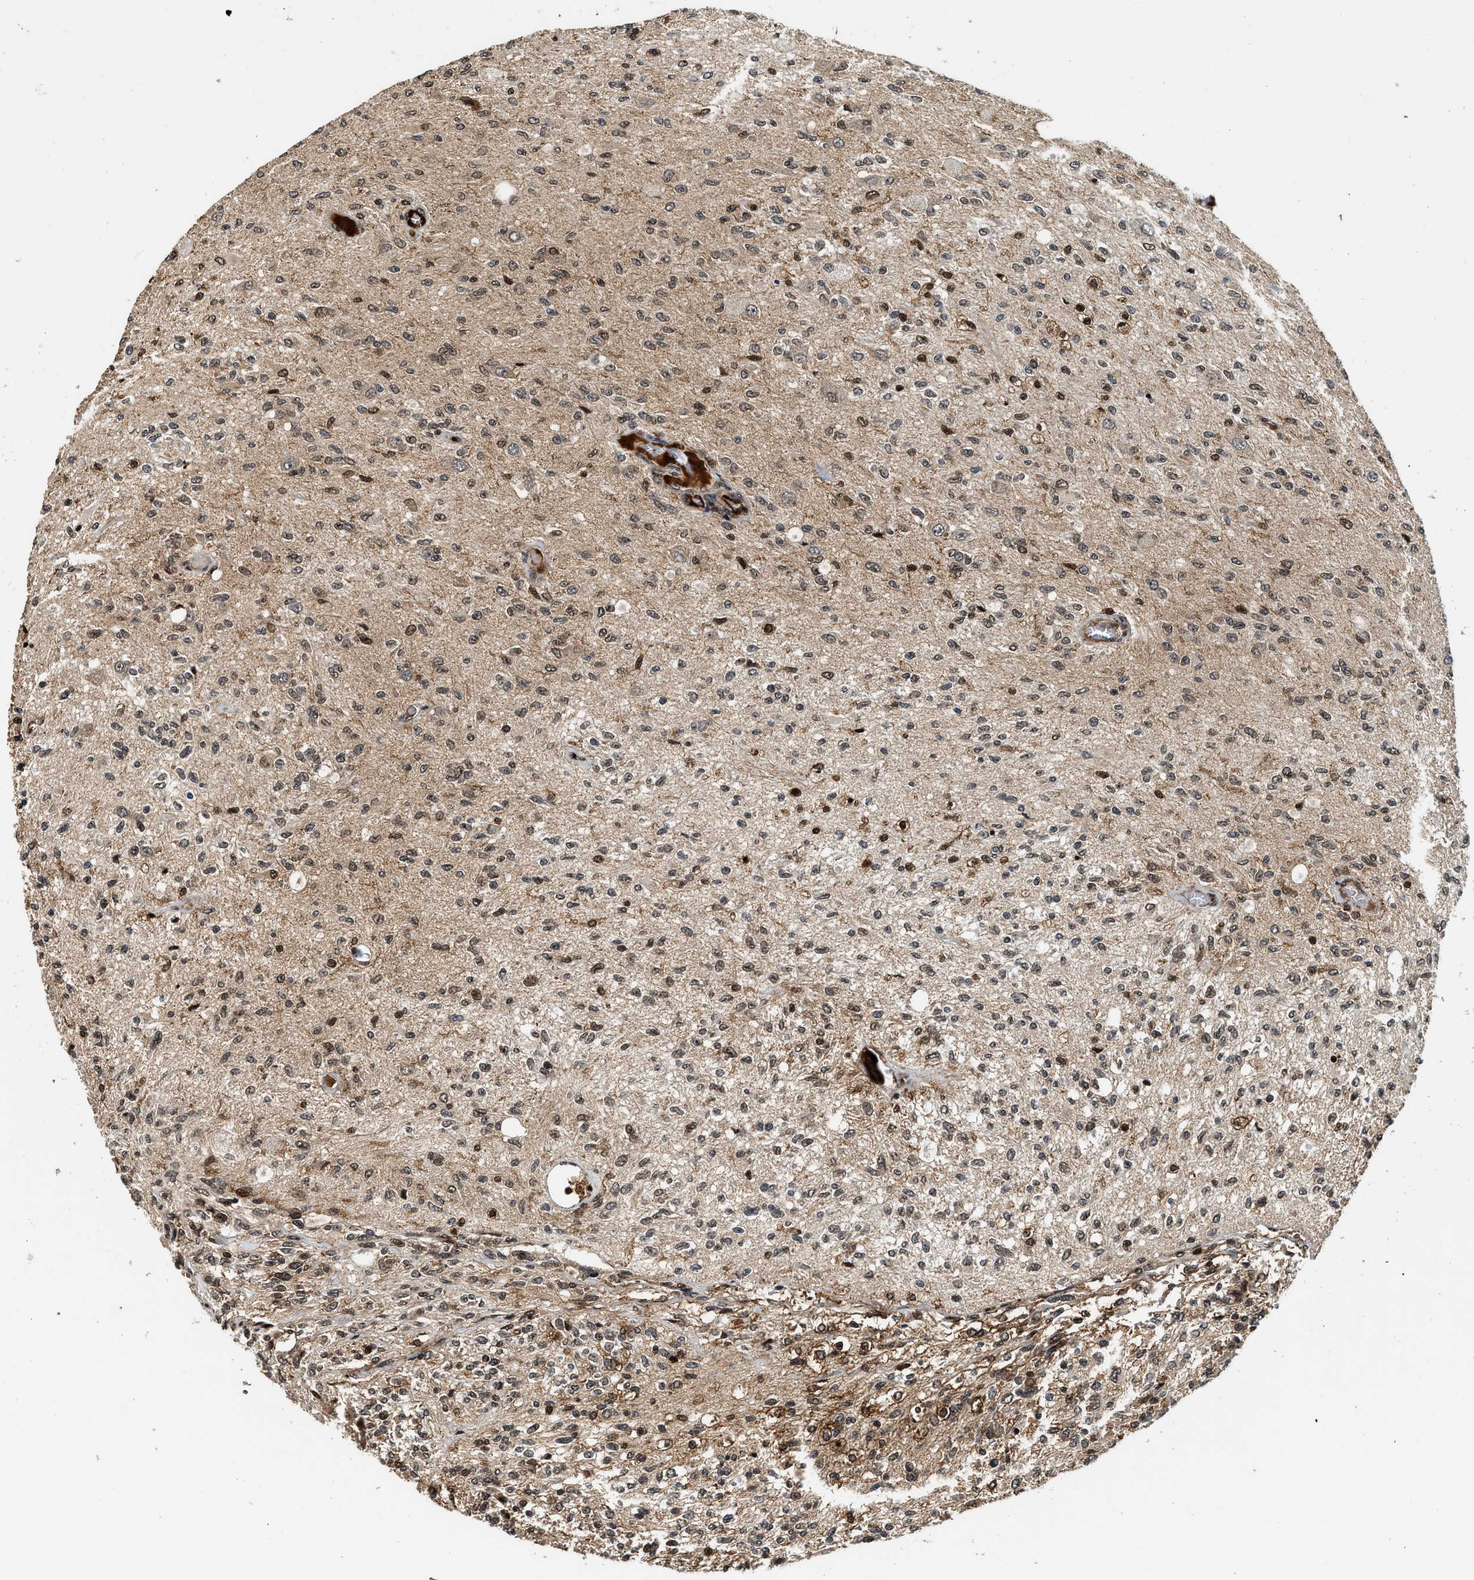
{"staining": {"intensity": "moderate", "quantity": "25%-75%", "location": "nuclear"}, "tissue": "glioma", "cell_type": "Tumor cells", "image_type": "cancer", "snomed": [{"axis": "morphology", "description": "Normal tissue, NOS"}, {"axis": "morphology", "description": "Glioma, malignant, High grade"}, {"axis": "topography", "description": "Cerebral cortex"}], "caption": "Immunohistochemistry image of glioma stained for a protein (brown), which reveals medium levels of moderate nuclear expression in about 25%-75% of tumor cells.", "gene": "MDM2", "patient": {"sex": "male", "age": 77}}